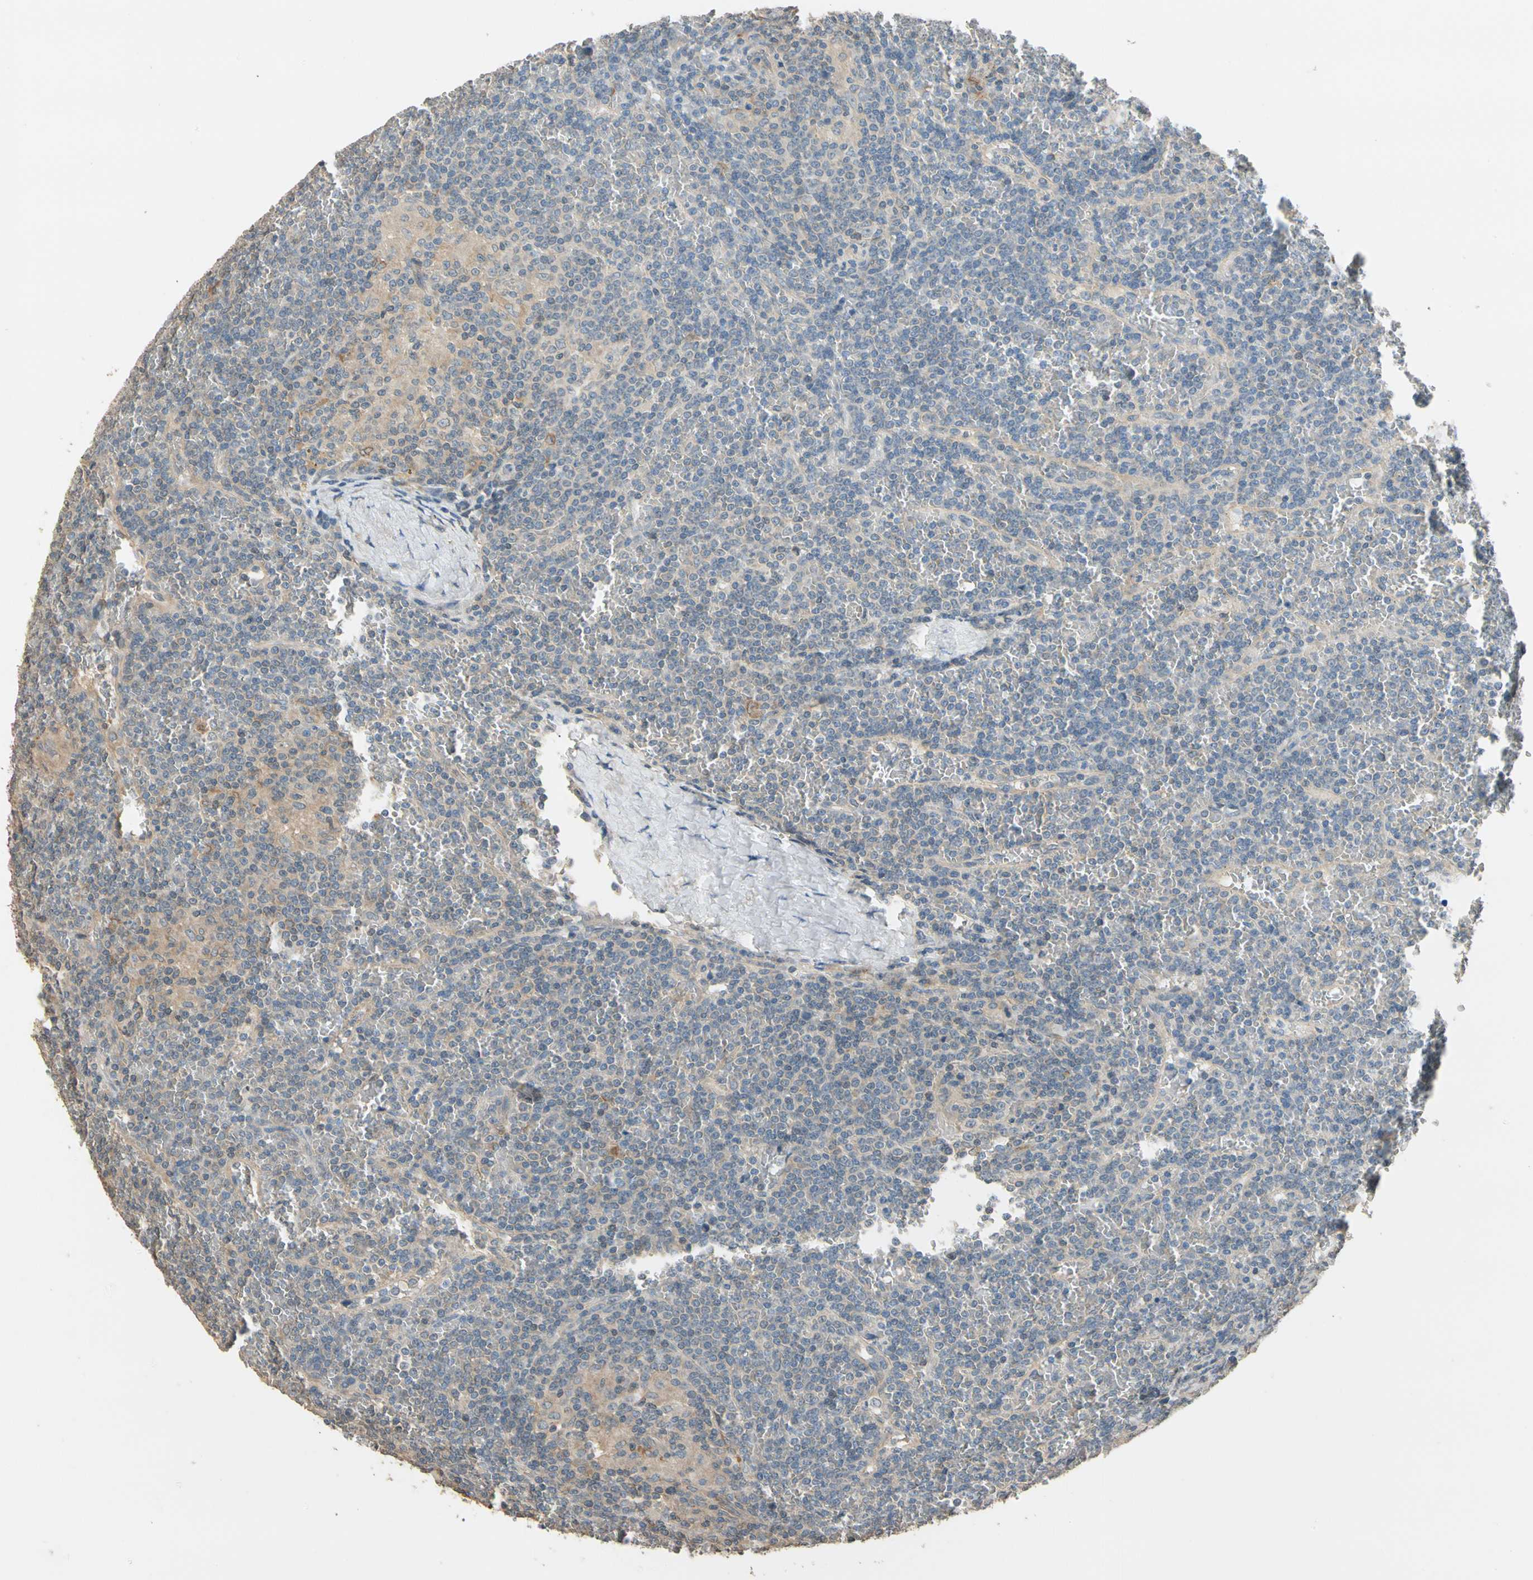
{"staining": {"intensity": "weak", "quantity": "<25%", "location": "cytoplasmic/membranous"}, "tissue": "lymphoma", "cell_type": "Tumor cells", "image_type": "cancer", "snomed": [{"axis": "morphology", "description": "Malignant lymphoma, non-Hodgkin's type, Low grade"}, {"axis": "topography", "description": "Spleen"}], "caption": "IHC histopathology image of neoplastic tissue: human lymphoma stained with DAB exhibits no significant protein positivity in tumor cells.", "gene": "MAP3K7", "patient": {"sex": "female", "age": 19}}